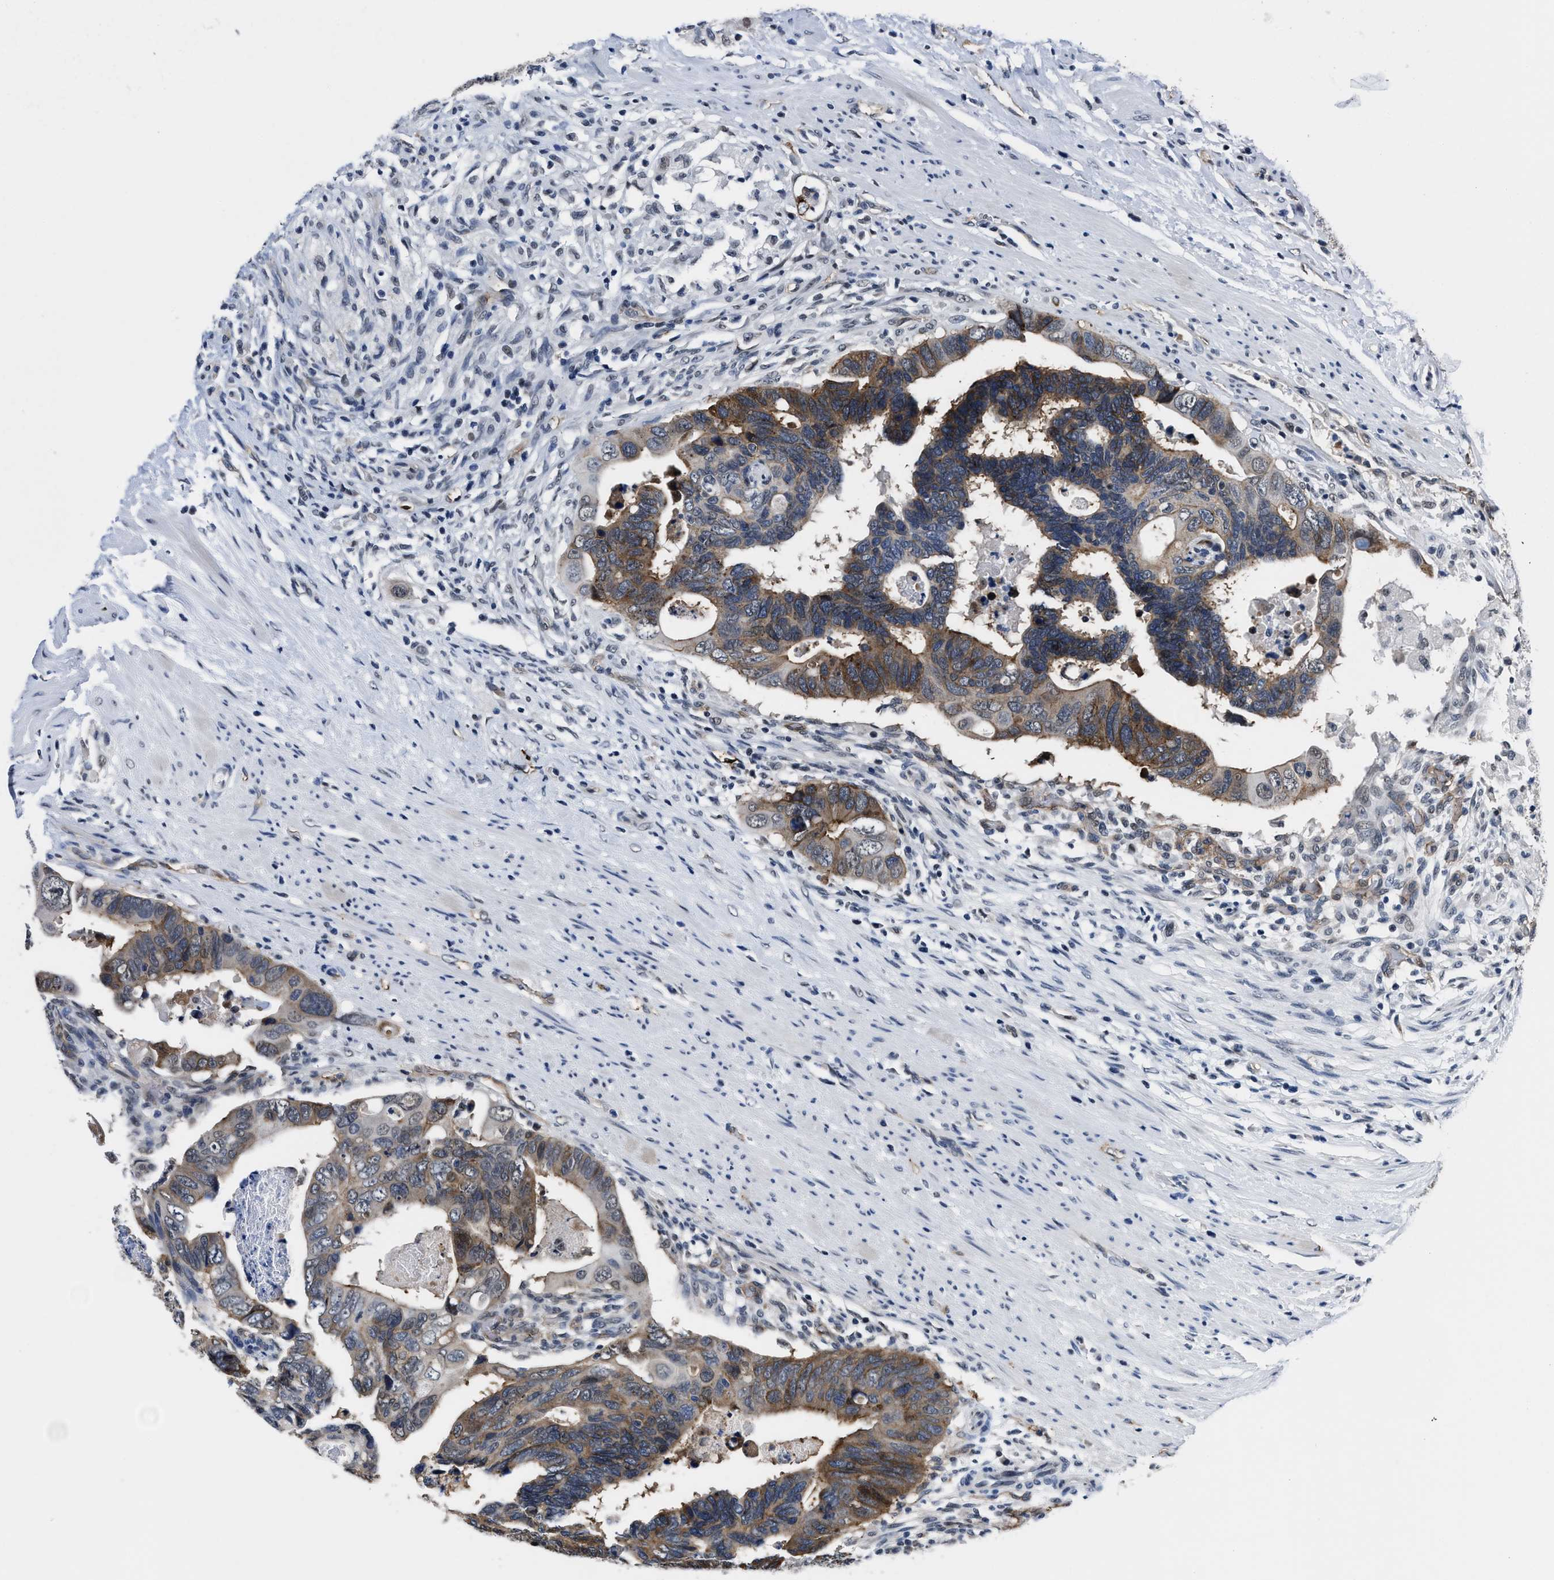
{"staining": {"intensity": "moderate", "quantity": ">75%", "location": "cytoplasmic/membranous"}, "tissue": "colorectal cancer", "cell_type": "Tumor cells", "image_type": "cancer", "snomed": [{"axis": "morphology", "description": "Adenocarcinoma, NOS"}, {"axis": "topography", "description": "Rectum"}], "caption": "Tumor cells display moderate cytoplasmic/membranous staining in approximately >75% of cells in colorectal cancer. (Stains: DAB (3,3'-diaminobenzidine) in brown, nuclei in blue, Microscopy: brightfield microscopy at high magnification).", "gene": "MARCKSL1", "patient": {"sex": "male", "age": 53}}